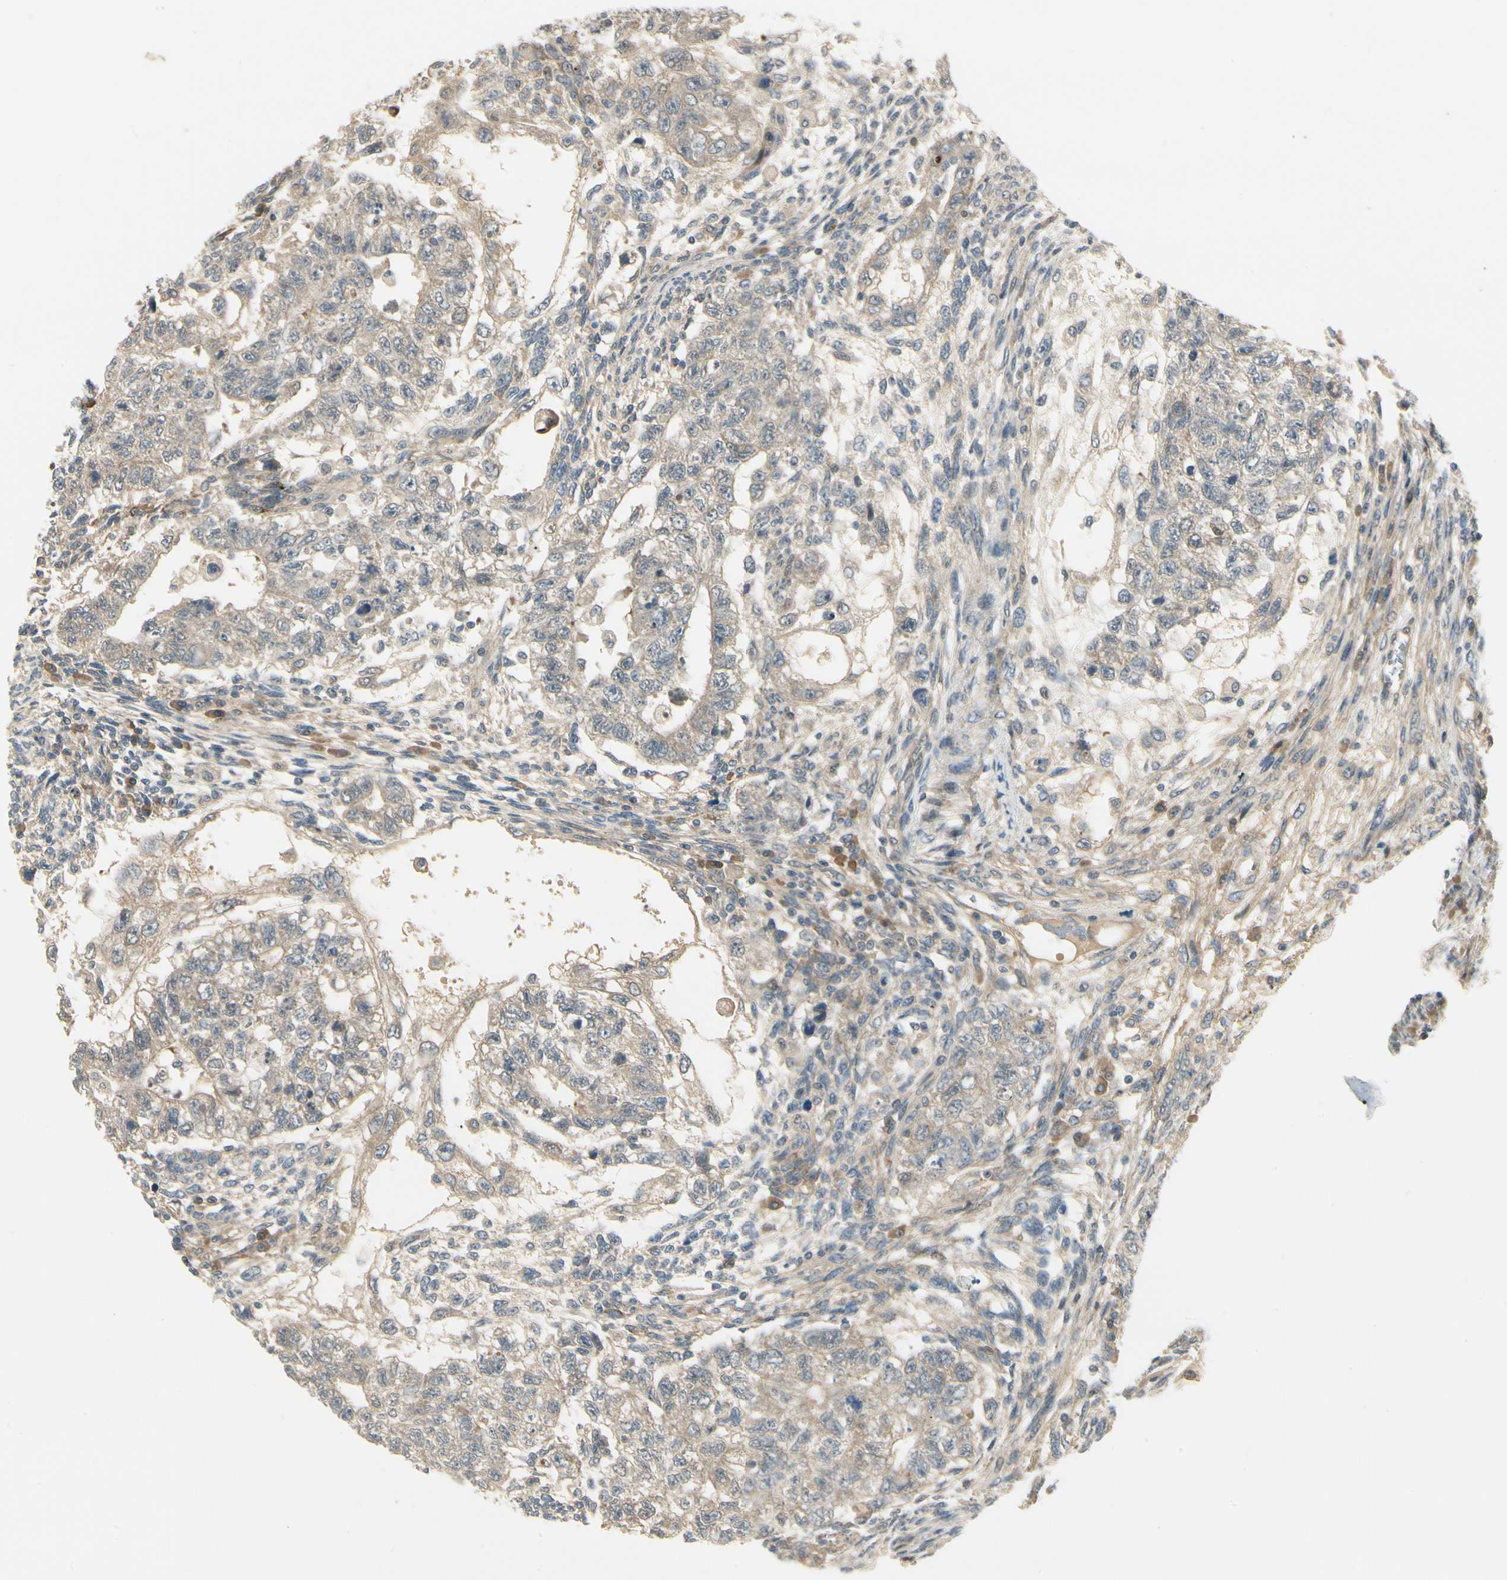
{"staining": {"intensity": "weak", "quantity": "25%-75%", "location": "cytoplasmic/membranous"}, "tissue": "testis cancer", "cell_type": "Tumor cells", "image_type": "cancer", "snomed": [{"axis": "morphology", "description": "Normal tissue, NOS"}, {"axis": "morphology", "description": "Carcinoma, Embryonal, NOS"}, {"axis": "topography", "description": "Testis"}], "caption": "A brown stain labels weak cytoplasmic/membranous staining of a protein in human testis cancer (embryonal carcinoma) tumor cells.", "gene": "EPHB3", "patient": {"sex": "male", "age": 36}}